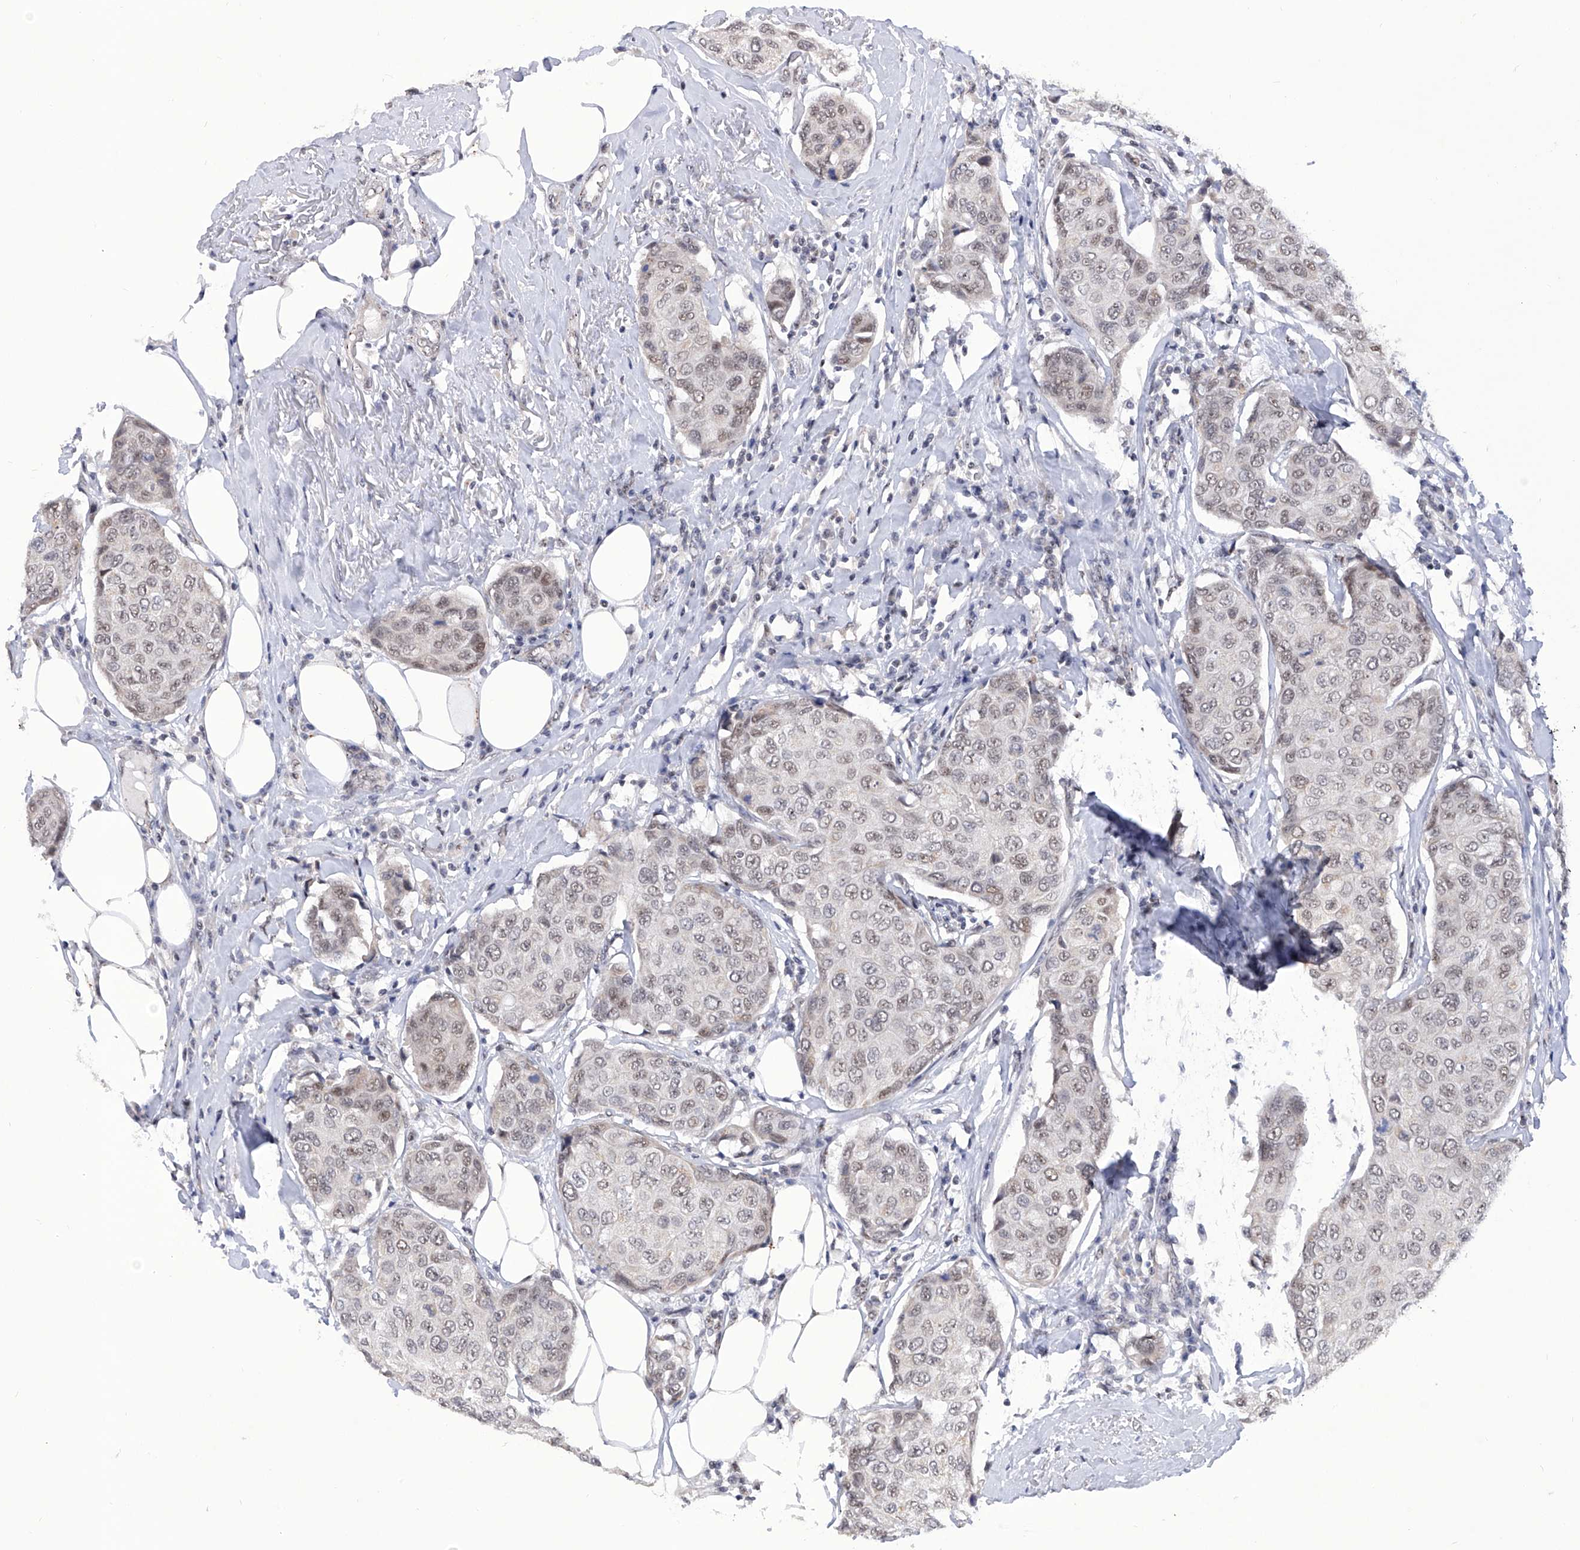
{"staining": {"intensity": "weak", "quantity": ">75%", "location": "nuclear"}, "tissue": "breast cancer", "cell_type": "Tumor cells", "image_type": "cancer", "snomed": [{"axis": "morphology", "description": "Duct carcinoma"}, {"axis": "topography", "description": "Breast"}], "caption": "Immunohistochemical staining of human breast cancer shows weak nuclear protein positivity in about >75% of tumor cells.", "gene": "RAD54L", "patient": {"sex": "female", "age": 80}}